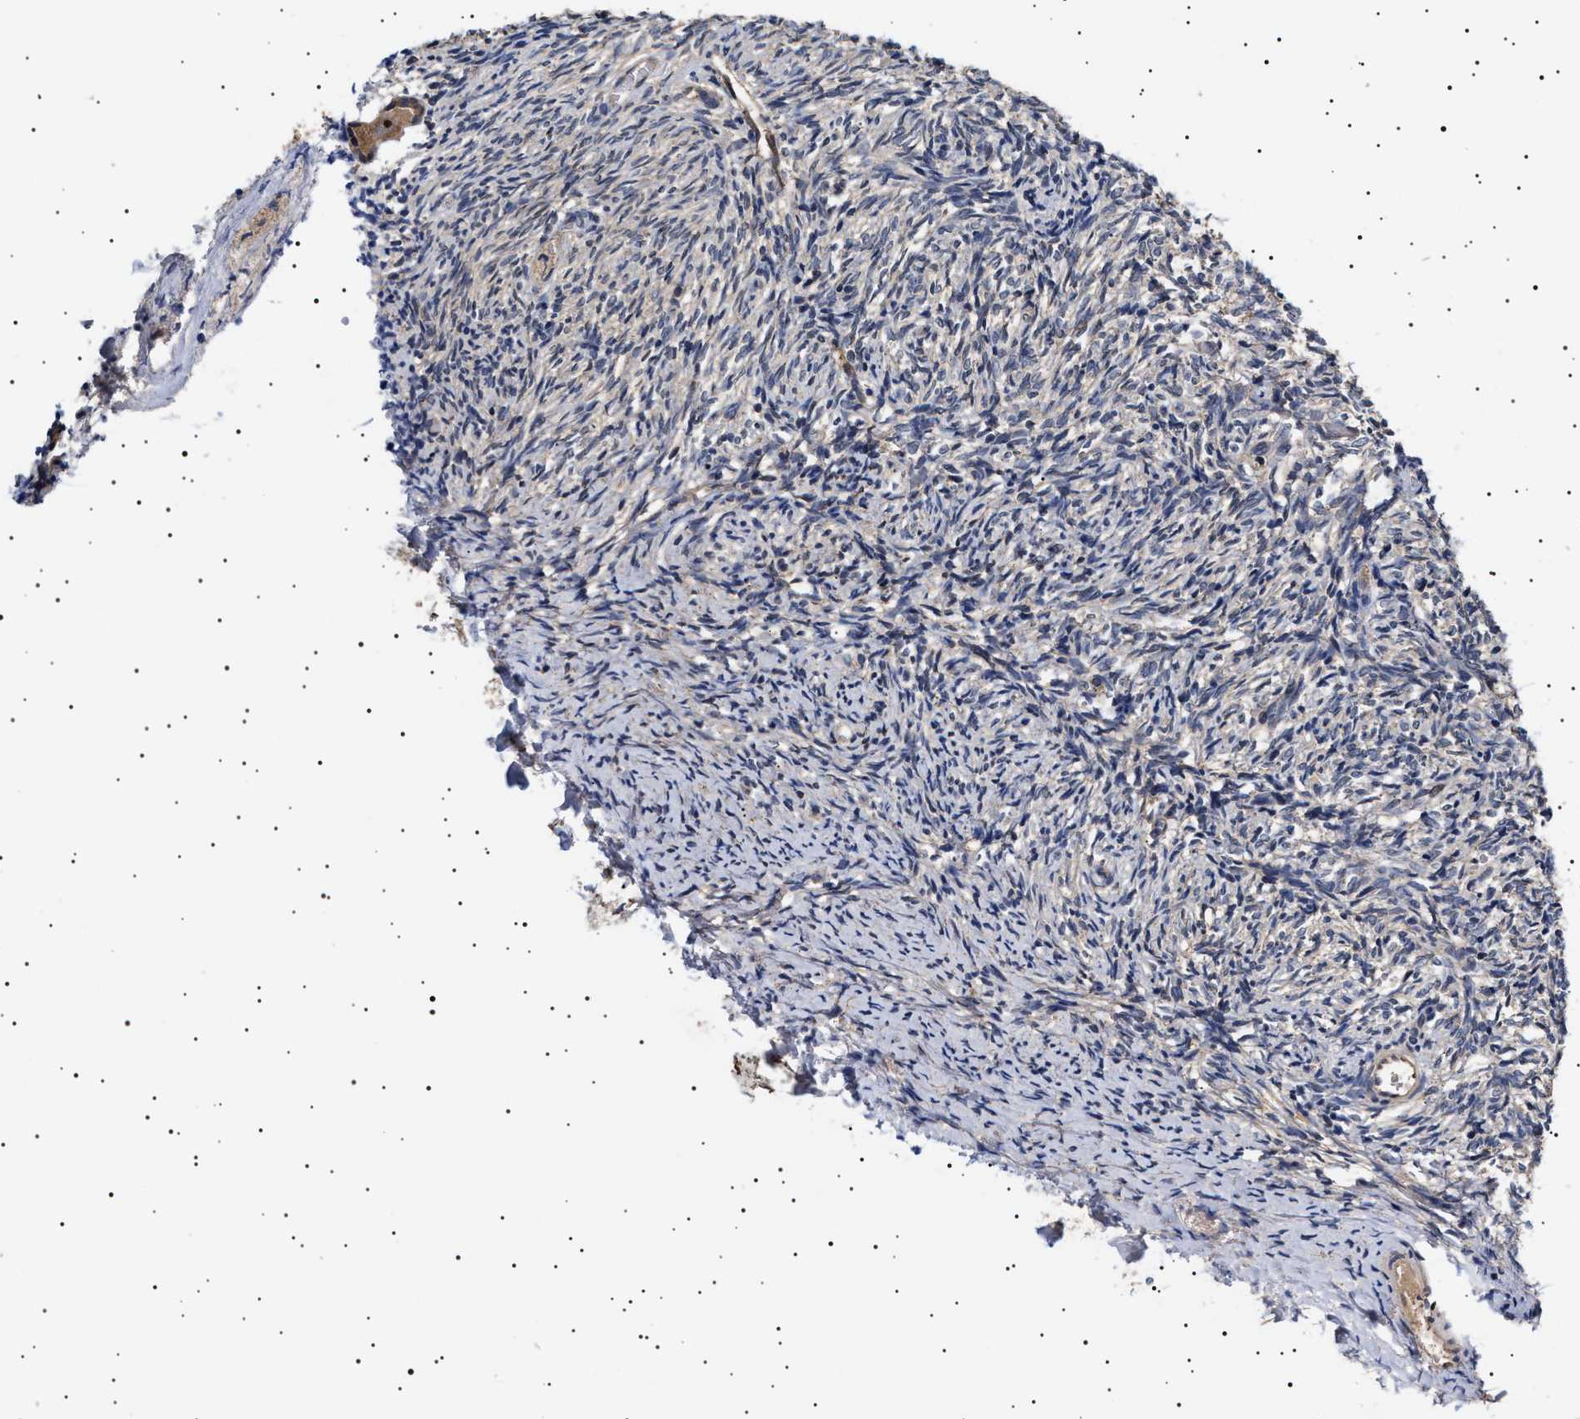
{"staining": {"intensity": "moderate", "quantity": ">75%", "location": "cytoplasmic/membranous,nuclear"}, "tissue": "ovary", "cell_type": "Follicle cells", "image_type": "normal", "snomed": [{"axis": "morphology", "description": "Normal tissue, NOS"}, {"axis": "topography", "description": "Ovary"}], "caption": "Immunohistochemical staining of unremarkable ovary shows medium levels of moderate cytoplasmic/membranous,nuclear expression in approximately >75% of follicle cells.", "gene": "KRBA1", "patient": {"sex": "female", "age": 41}}